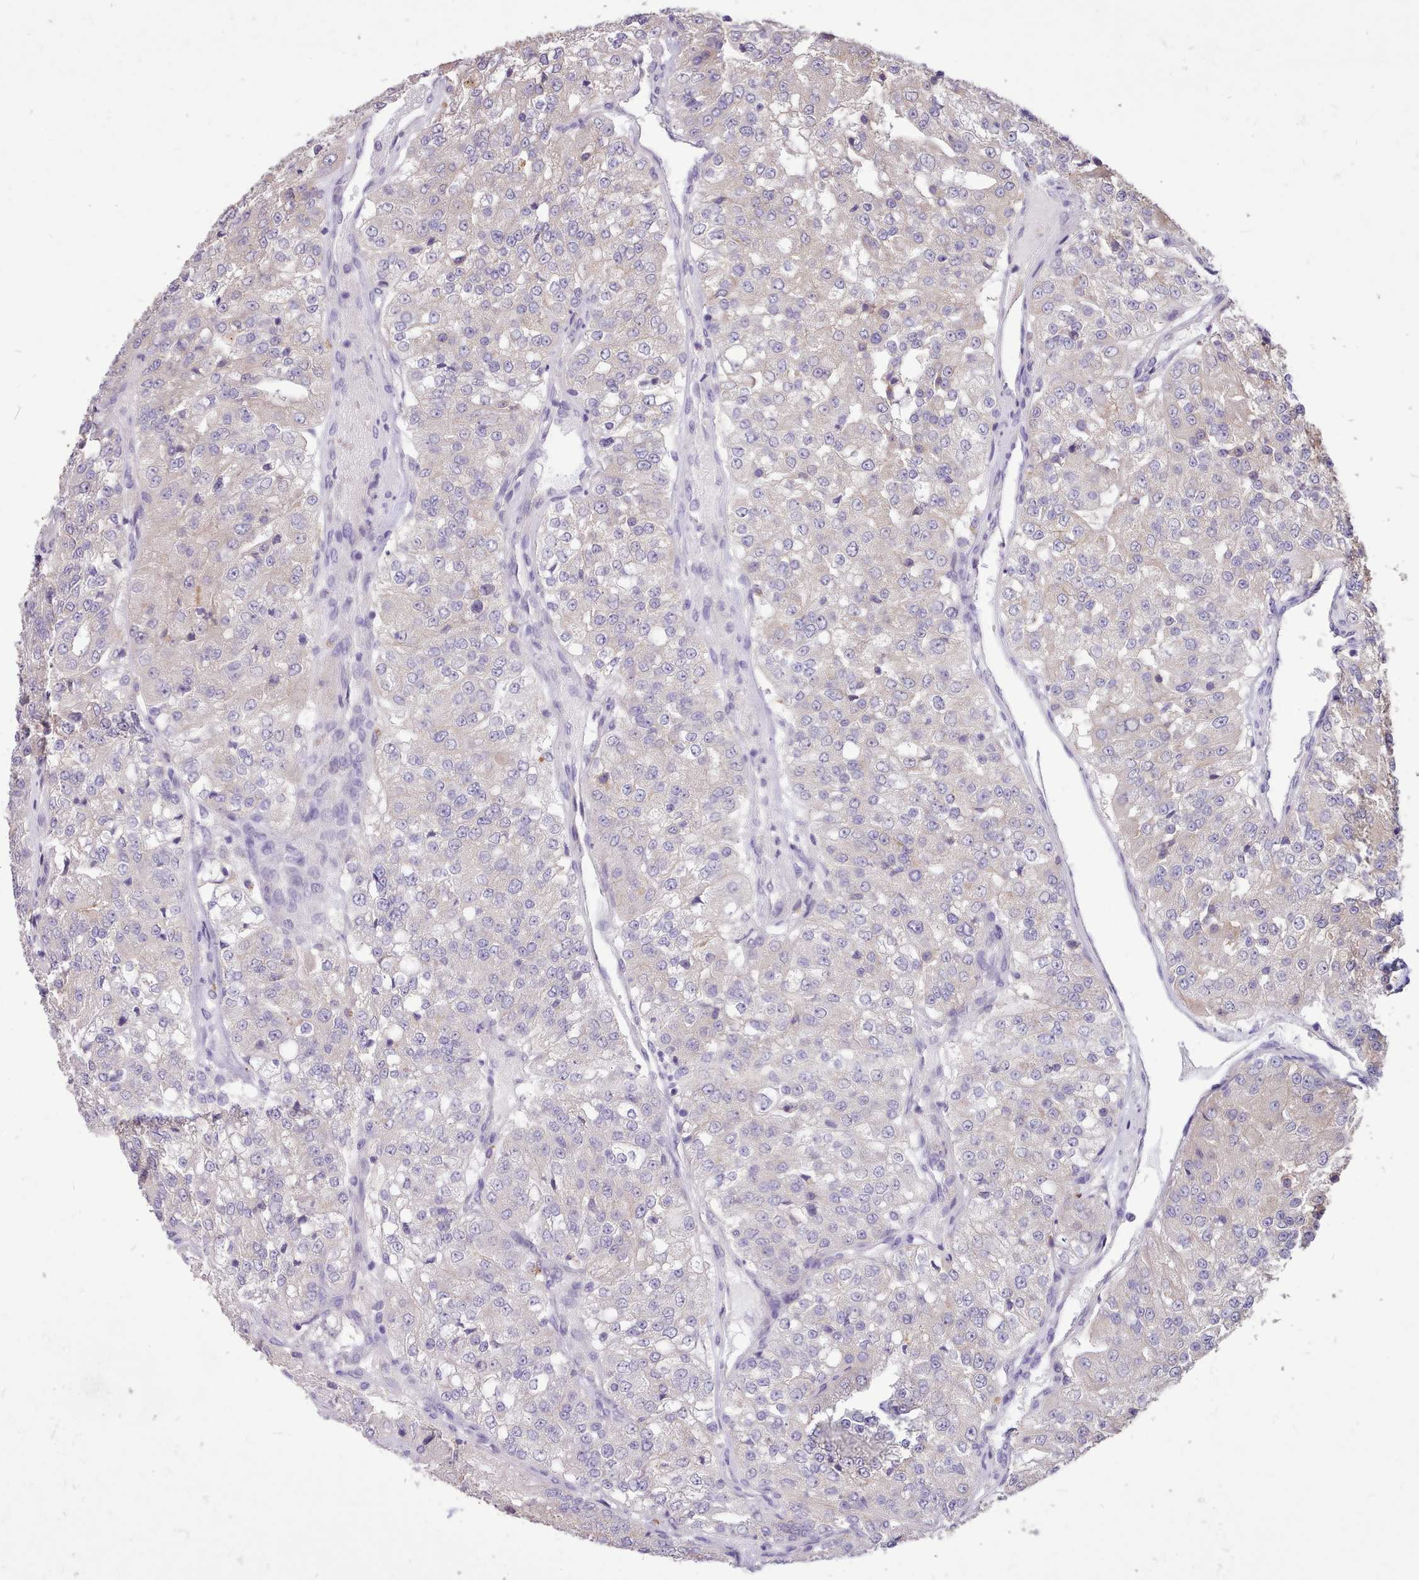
{"staining": {"intensity": "negative", "quantity": "none", "location": "none"}, "tissue": "renal cancer", "cell_type": "Tumor cells", "image_type": "cancer", "snomed": [{"axis": "morphology", "description": "Adenocarcinoma, NOS"}, {"axis": "topography", "description": "Kidney"}], "caption": "Immunohistochemical staining of renal cancer shows no significant expression in tumor cells. The staining was performed using DAB to visualize the protein expression in brown, while the nuclei were stained in blue with hematoxylin (Magnification: 20x).", "gene": "ZNF607", "patient": {"sex": "female", "age": 63}}